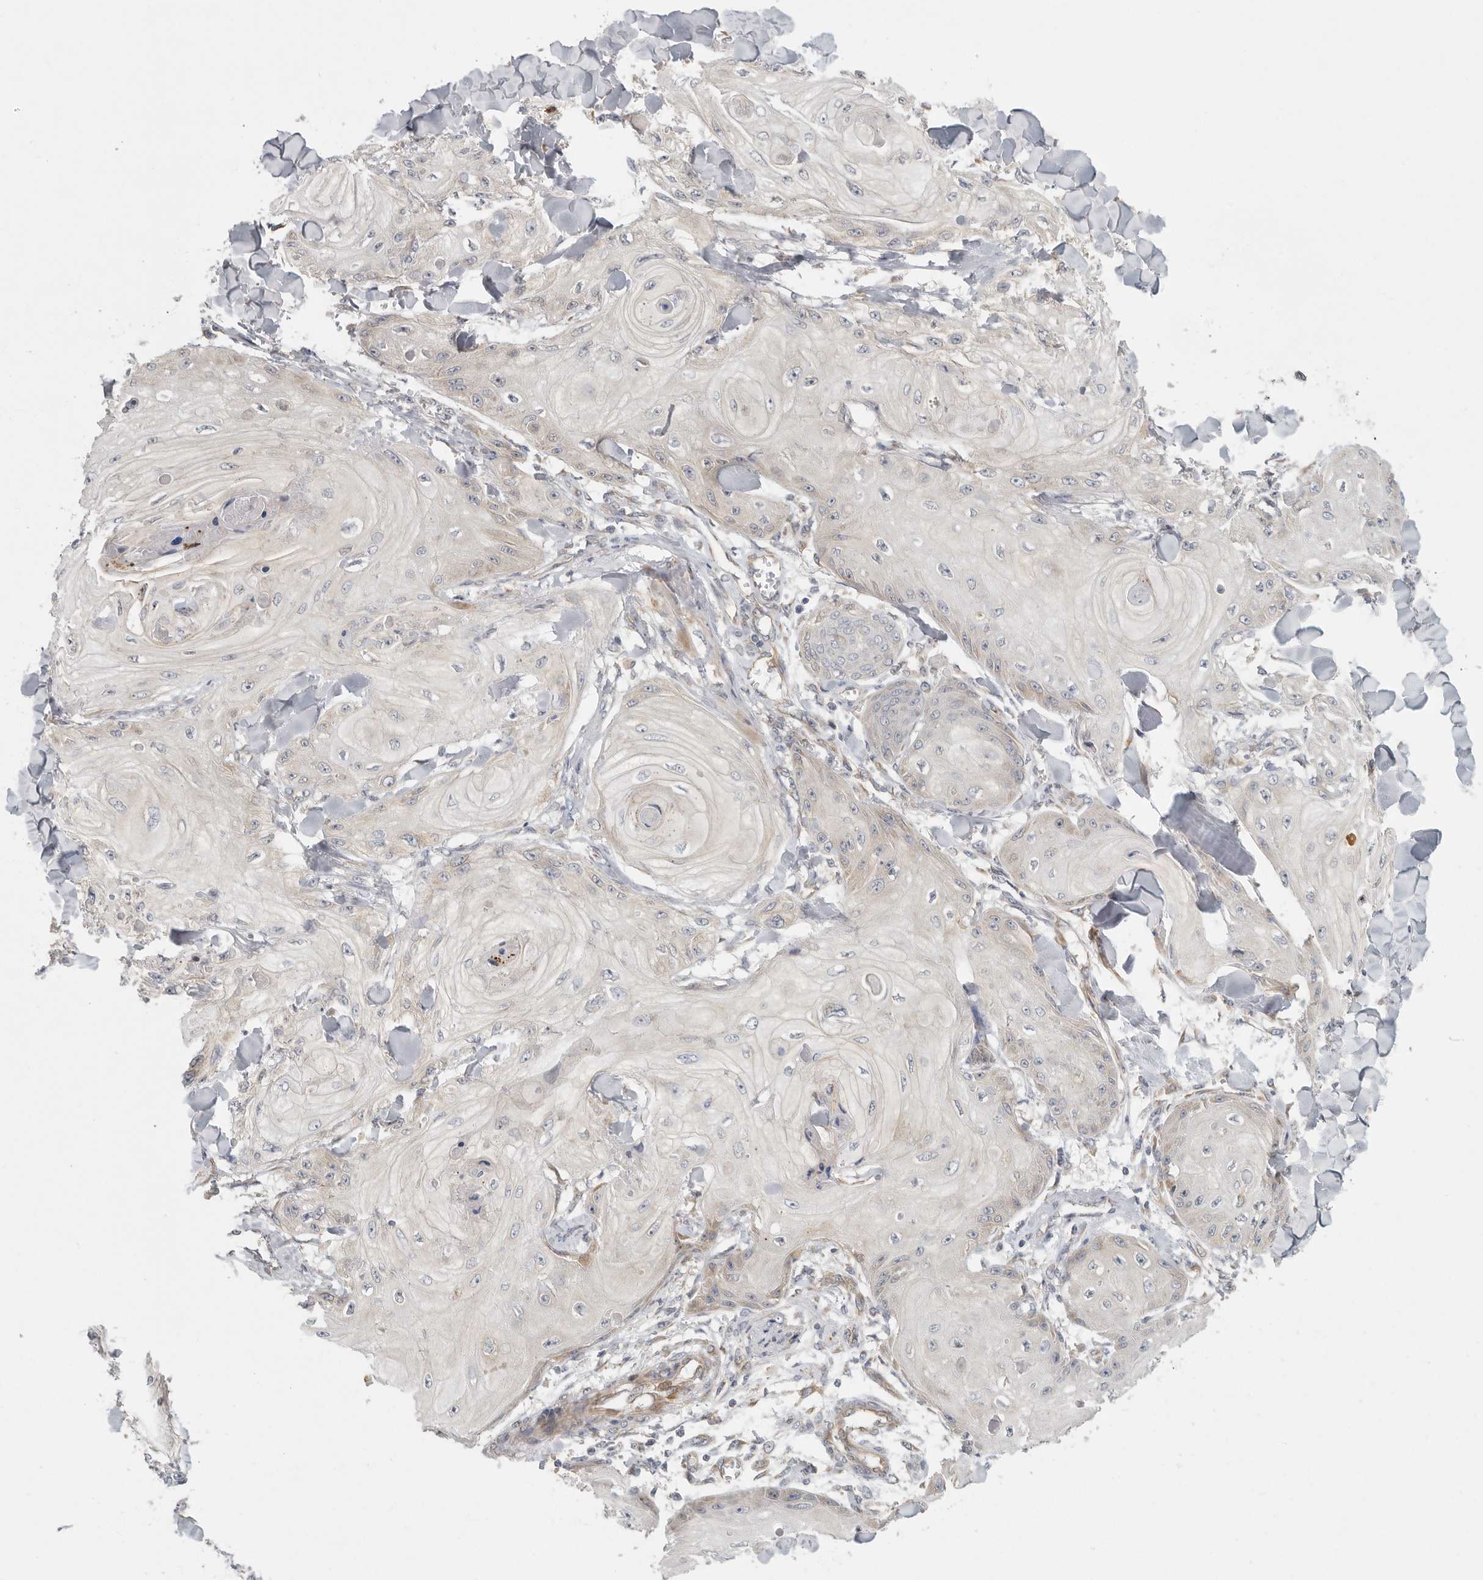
{"staining": {"intensity": "weak", "quantity": "25%-75%", "location": "cytoplasmic/membranous"}, "tissue": "skin cancer", "cell_type": "Tumor cells", "image_type": "cancer", "snomed": [{"axis": "morphology", "description": "Squamous cell carcinoma, NOS"}, {"axis": "topography", "description": "Skin"}], "caption": "Skin squamous cell carcinoma tissue displays weak cytoplasmic/membranous staining in approximately 25%-75% of tumor cells", "gene": "BCAP29", "patient": {"sex": "male", "age": 74}}